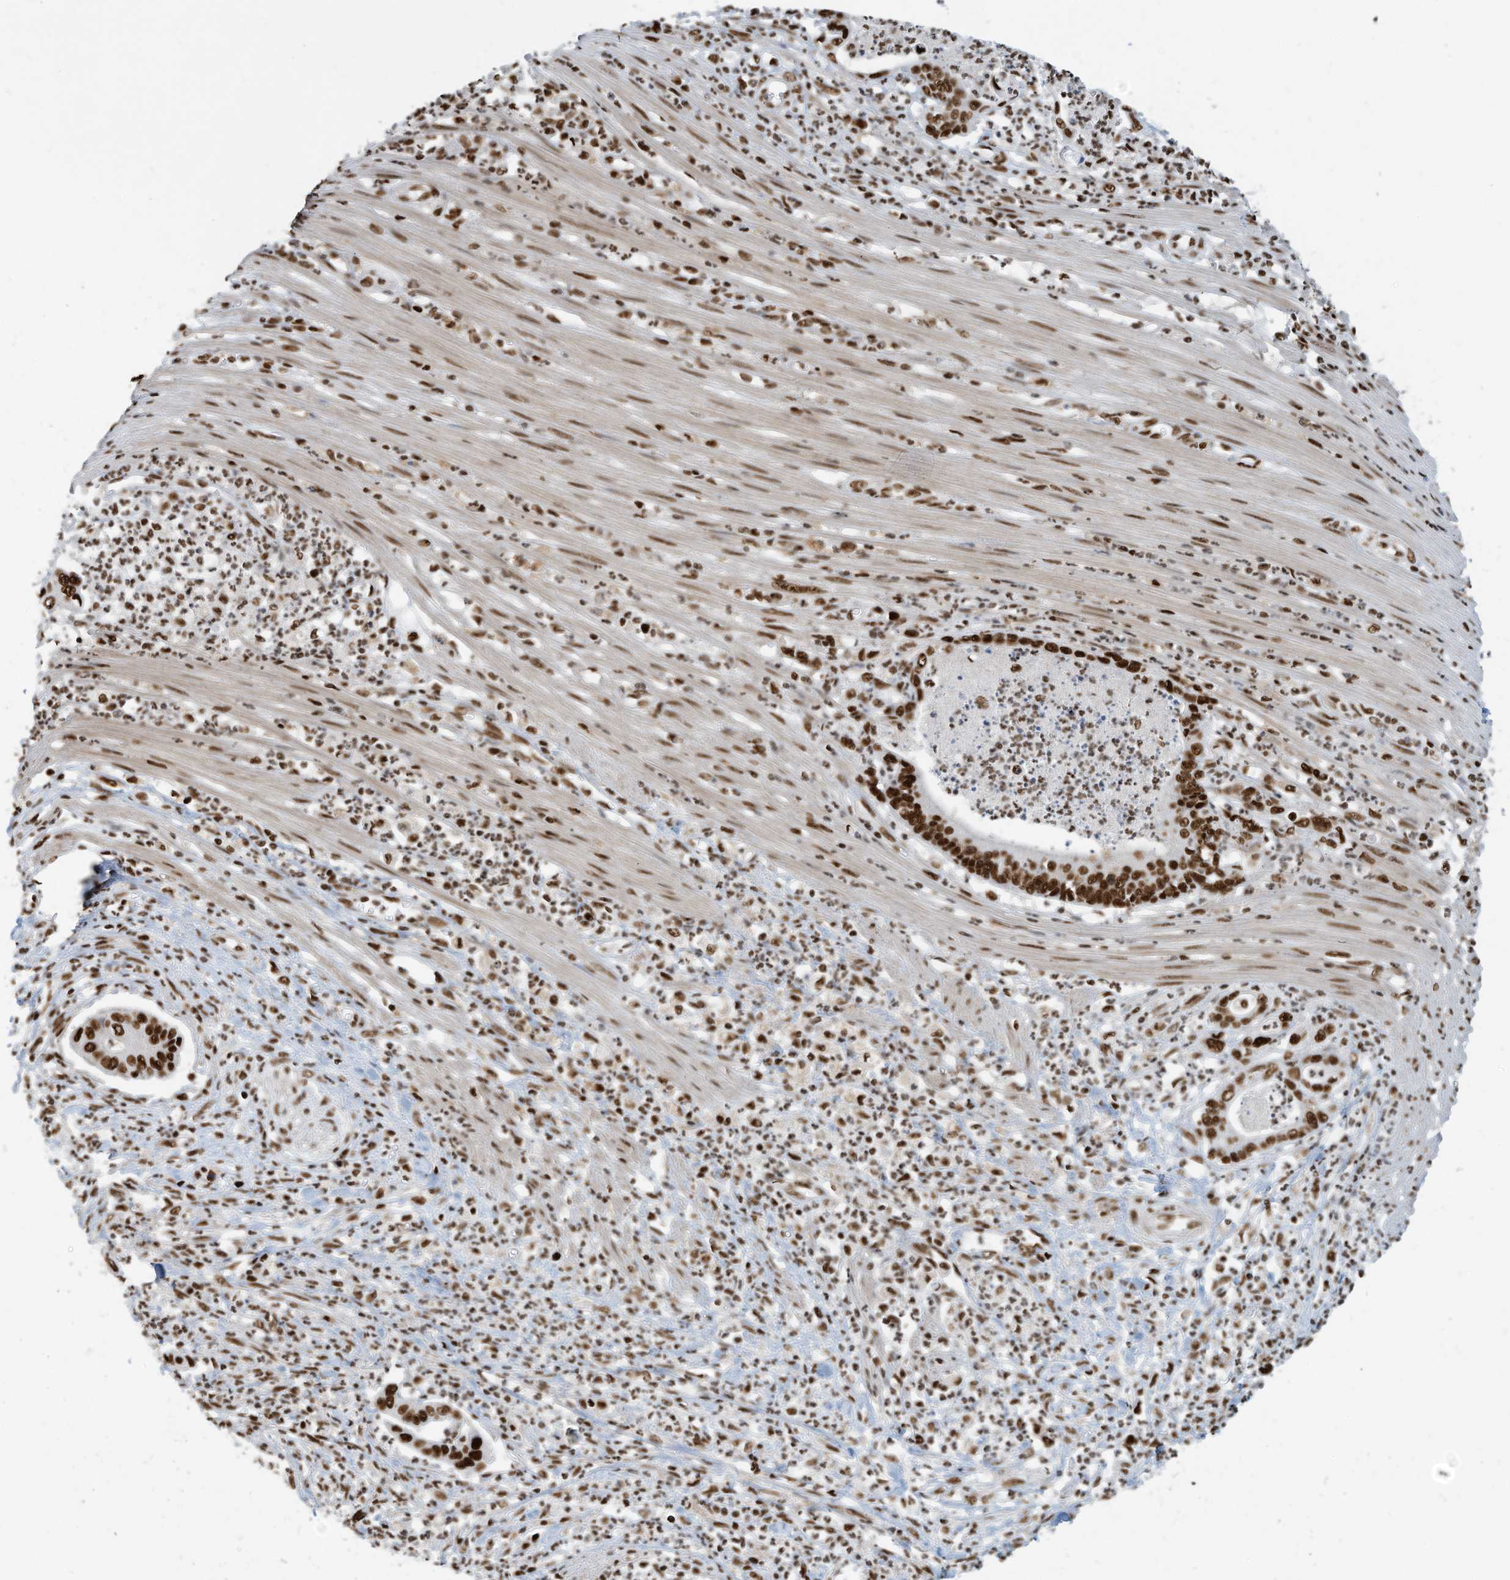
{"staining": {"intensity": "strong", "quantity": ">75%", "location": "nuclear"}, "tissue": "pancreatic cancer", "cell_type": "Tumor cells", "image_type": "cancer", "snomed": [{"axis": "morphology", "description": "Adenocarcinoma, NOS"}, {"axis": "topography", "description": "Pancreas"}], "caption": "This is a micrograph of immunohistochemistry staining of pancreatic adenocarcinoma, which shows strong staining in the nuclear of tumor cells.", "gene": "SAMD15", "patient": {"sex": "male", "age": 69}}